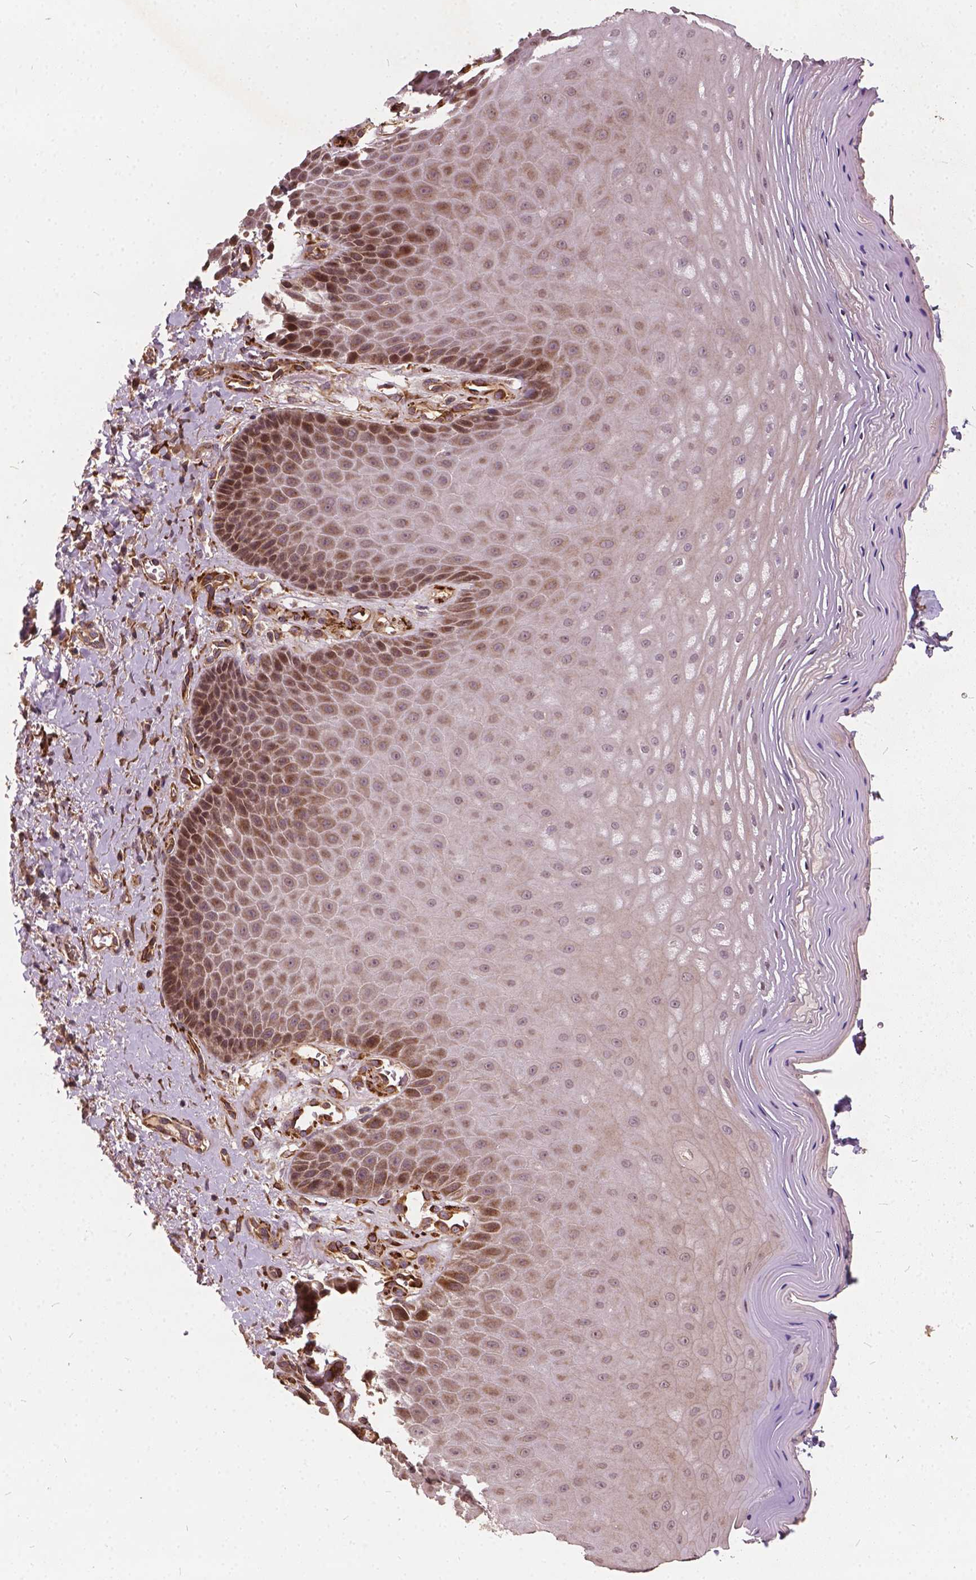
{"staining": {"intensity": "moderate", "quantity": "25%-75%", "location": "cytoplasmic/membranous"}, "tissue": "vagina", "cell_type": "Squamous epithelial cells", "image_type": "normal", "snomed": [{"axis": "morphology", "description": "Normal tissue, NOS"}, {"axis": "topography", "description": "Vagina"}], "caption": "Immunohistochemistry of benign human vagina demonstrates medium levels of moderate cytoplasmic/membranous positivity in about 25%-75% of squamous epithelial cells. The staining was performed using DAB (3,3'-diaminobenzidine) to visualize the protein expression in brown, while the nuclei were stained in blue with hematoxylin (Magnification: 20x).", "gene": "UBXN2A", "patient": {"sex": "female", "age": 83}}